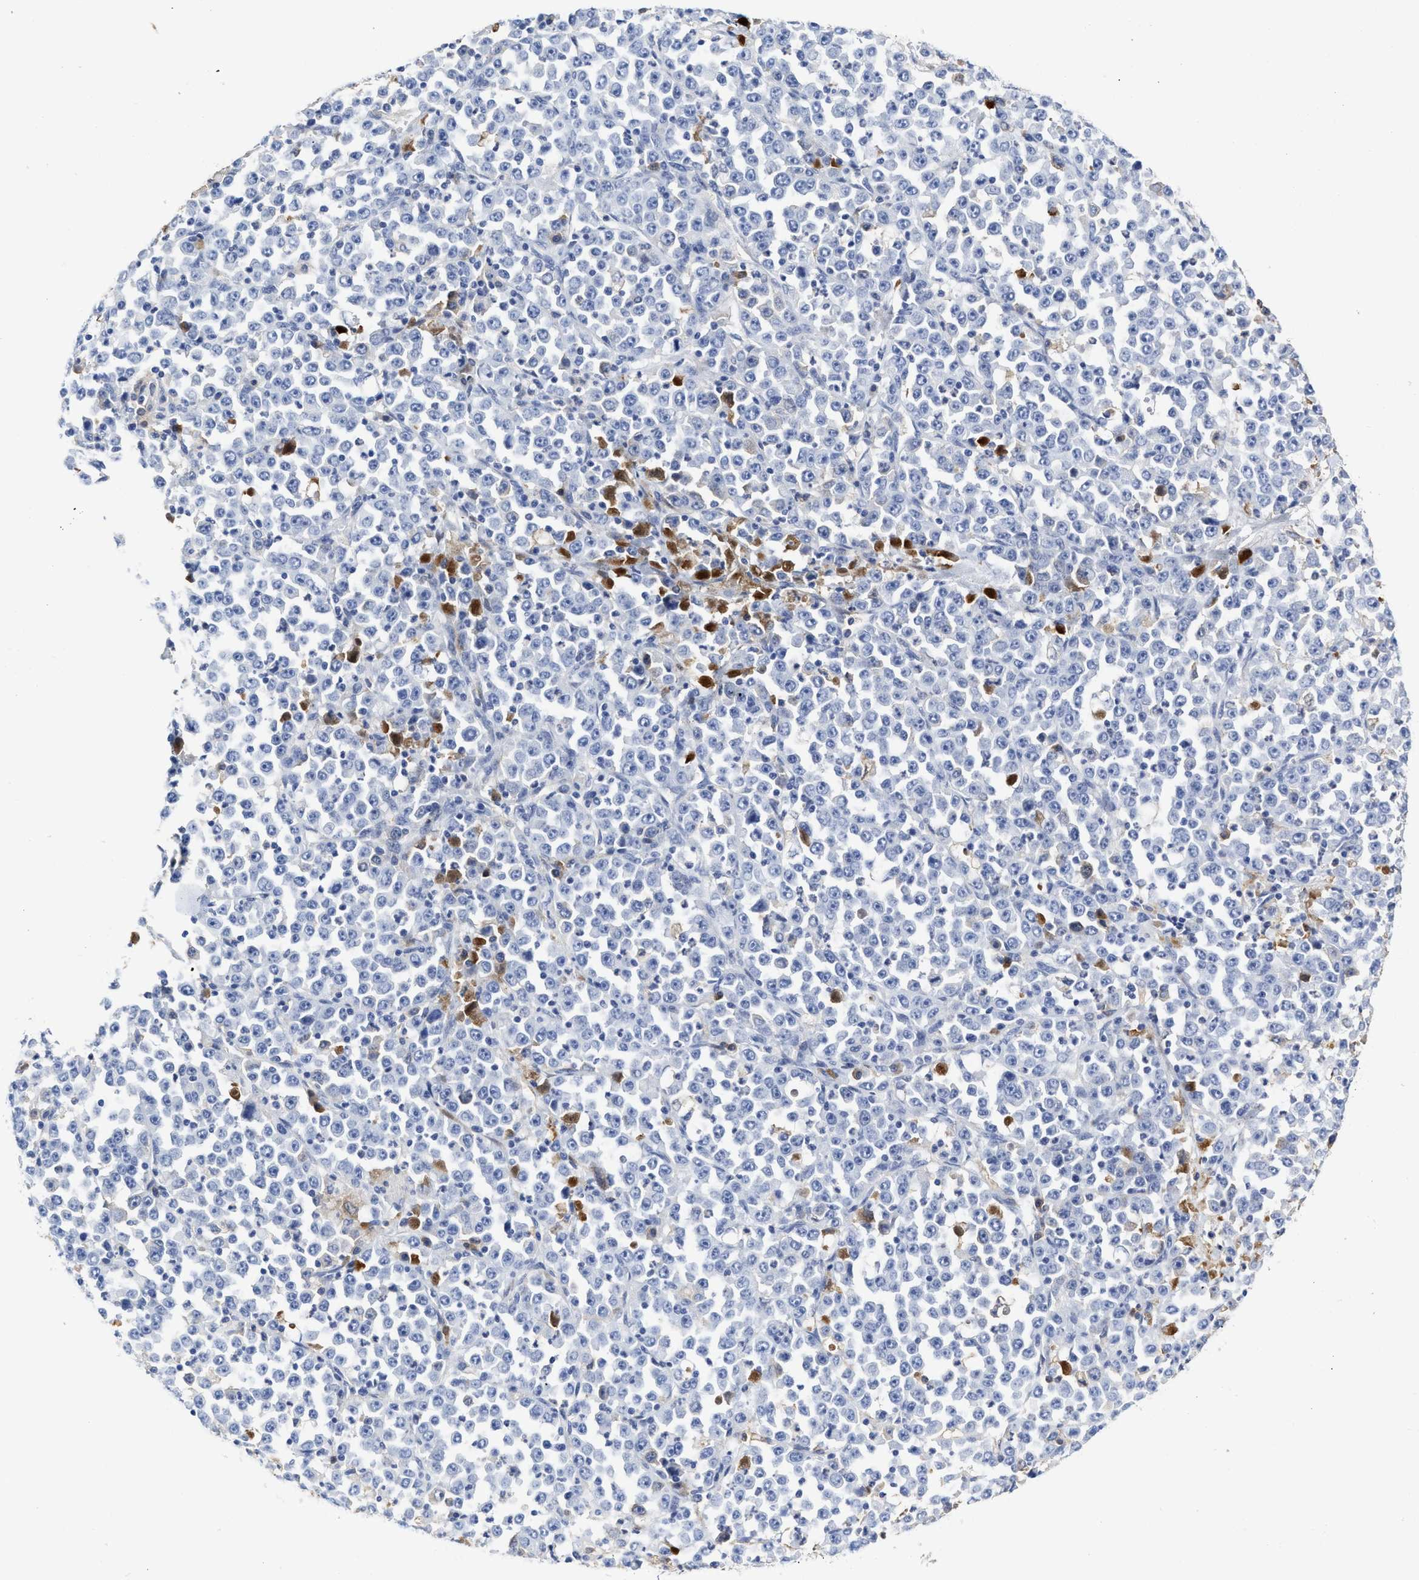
{"staining": {"intensity": "negative", "quantity": "none", "location": "none"}, "tissue": "stomach cancer", "cell_type": "Tumor cells", "image_type": "cancer", "snomed": [{"axis": "morphology", "description": "Normal tissue, NOS"}, {"axis": "morphology", "description": "Adenocarcinoma, NOS"}, {"axis": "topography", "description": "Stomach, upper"}, {"axis": "topography", "description": "Stomach"}], "caption": "This is an immunohistochemistry (IHC) photomicrograph of stomach cancer (adenocarcinoma). There is no staining in tumor cells.", "gene": "C2", "patient": {"sex": "male", "age": 59}}